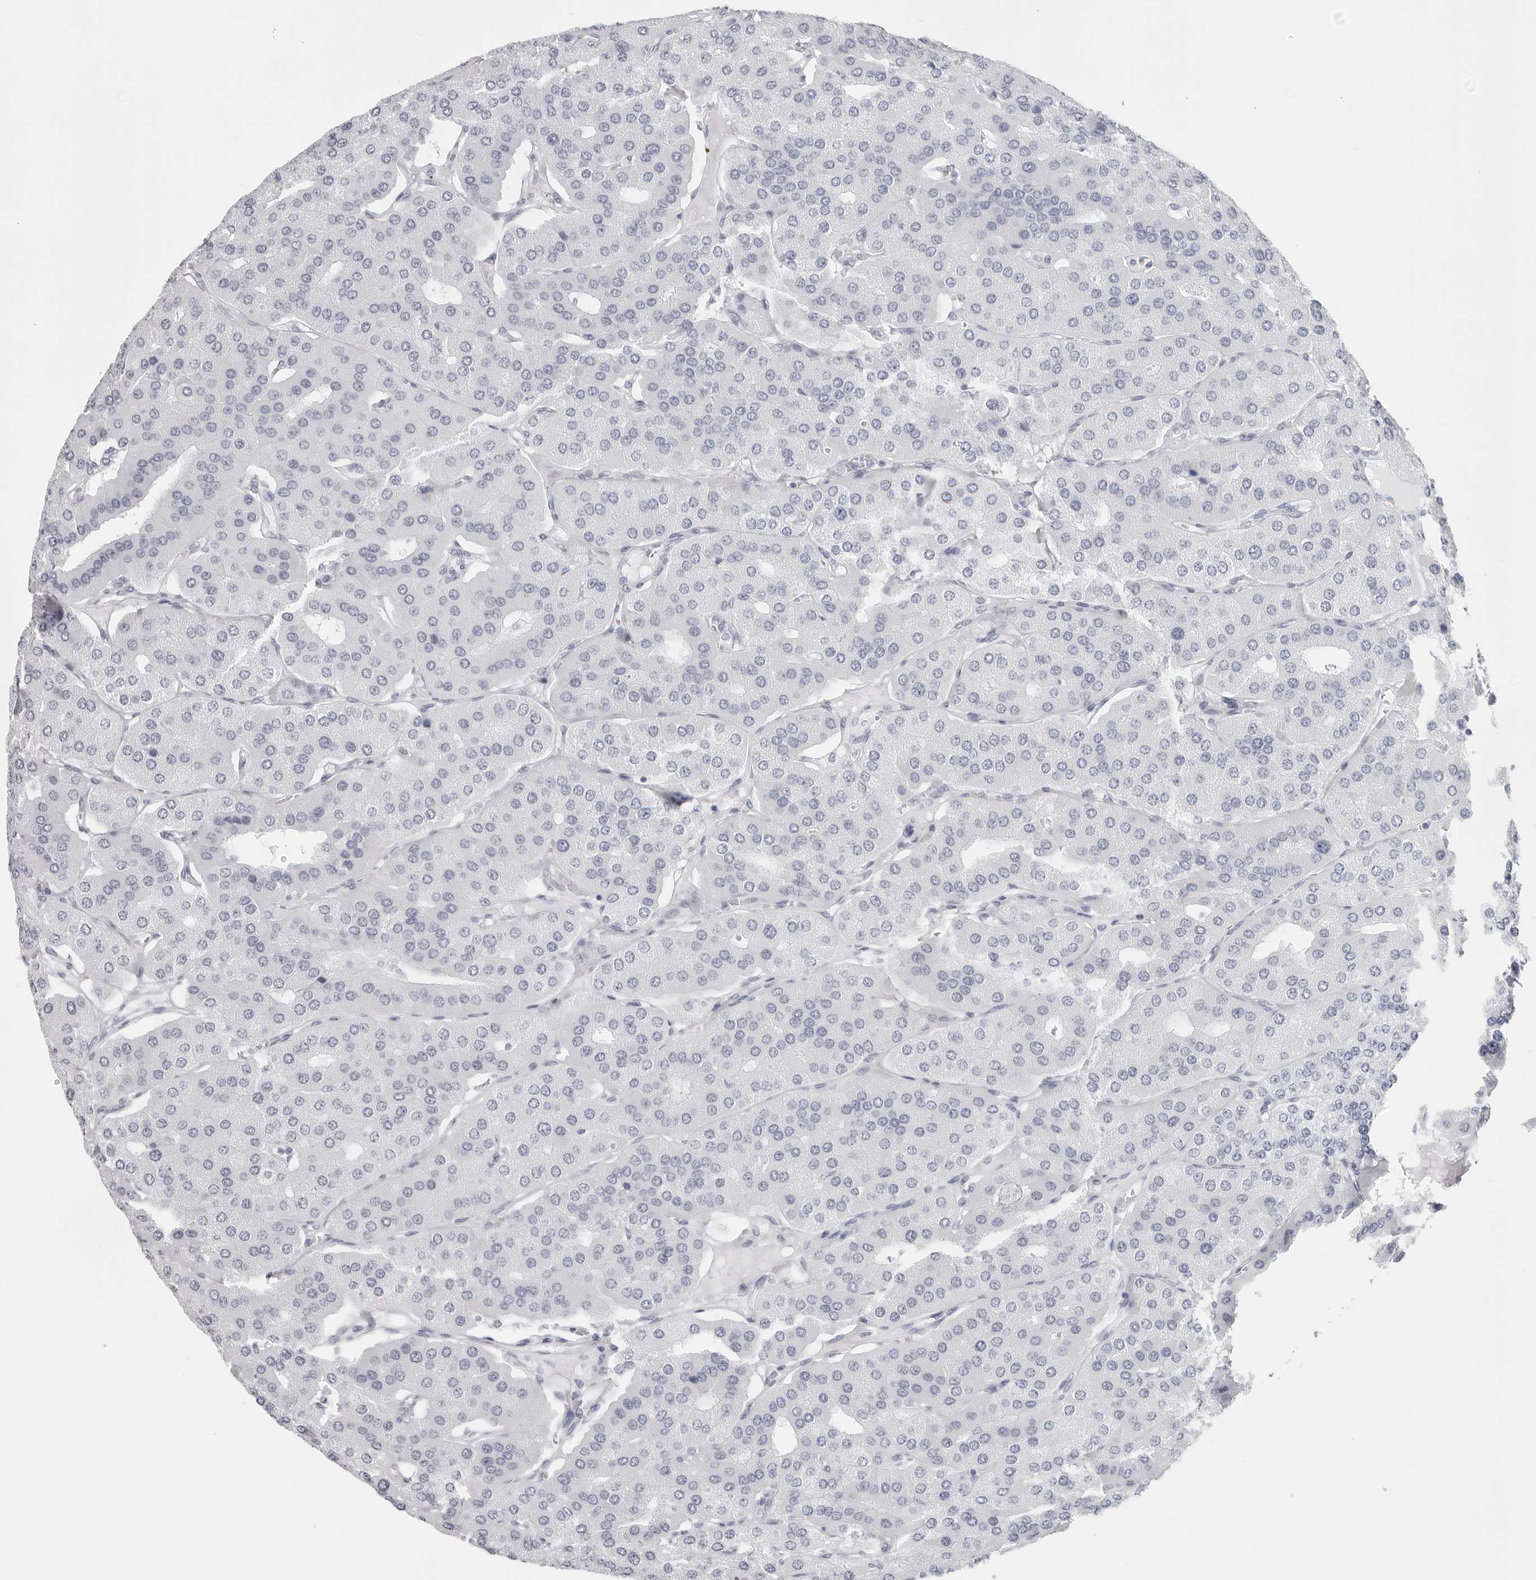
{"staining": {"intensity": "negative", "quantity": "none", "location": "none"}, "tissue": "parathyroid gland", "cell_type": "Glandular cells", "image_type": "normal", "snomed": [{"axis": "morphology", "description": "Normal tissue, NOS"}, {"axis": "morphology", "description": "Adenoma, NOS"}, {"axis": "topography", "description": "Parathyroid gland"}], "caption": "A high-resolution histopathology image shows immunohistochemistry staining of normal parathyroid gland, which reveals no significant staining in glandular cells. The staining is performed using DAB brown chromogen with nuclei counter-stained in using hematoxylin.", "gene": "CST2", "patient": {"sex": "female", "age": 86}}